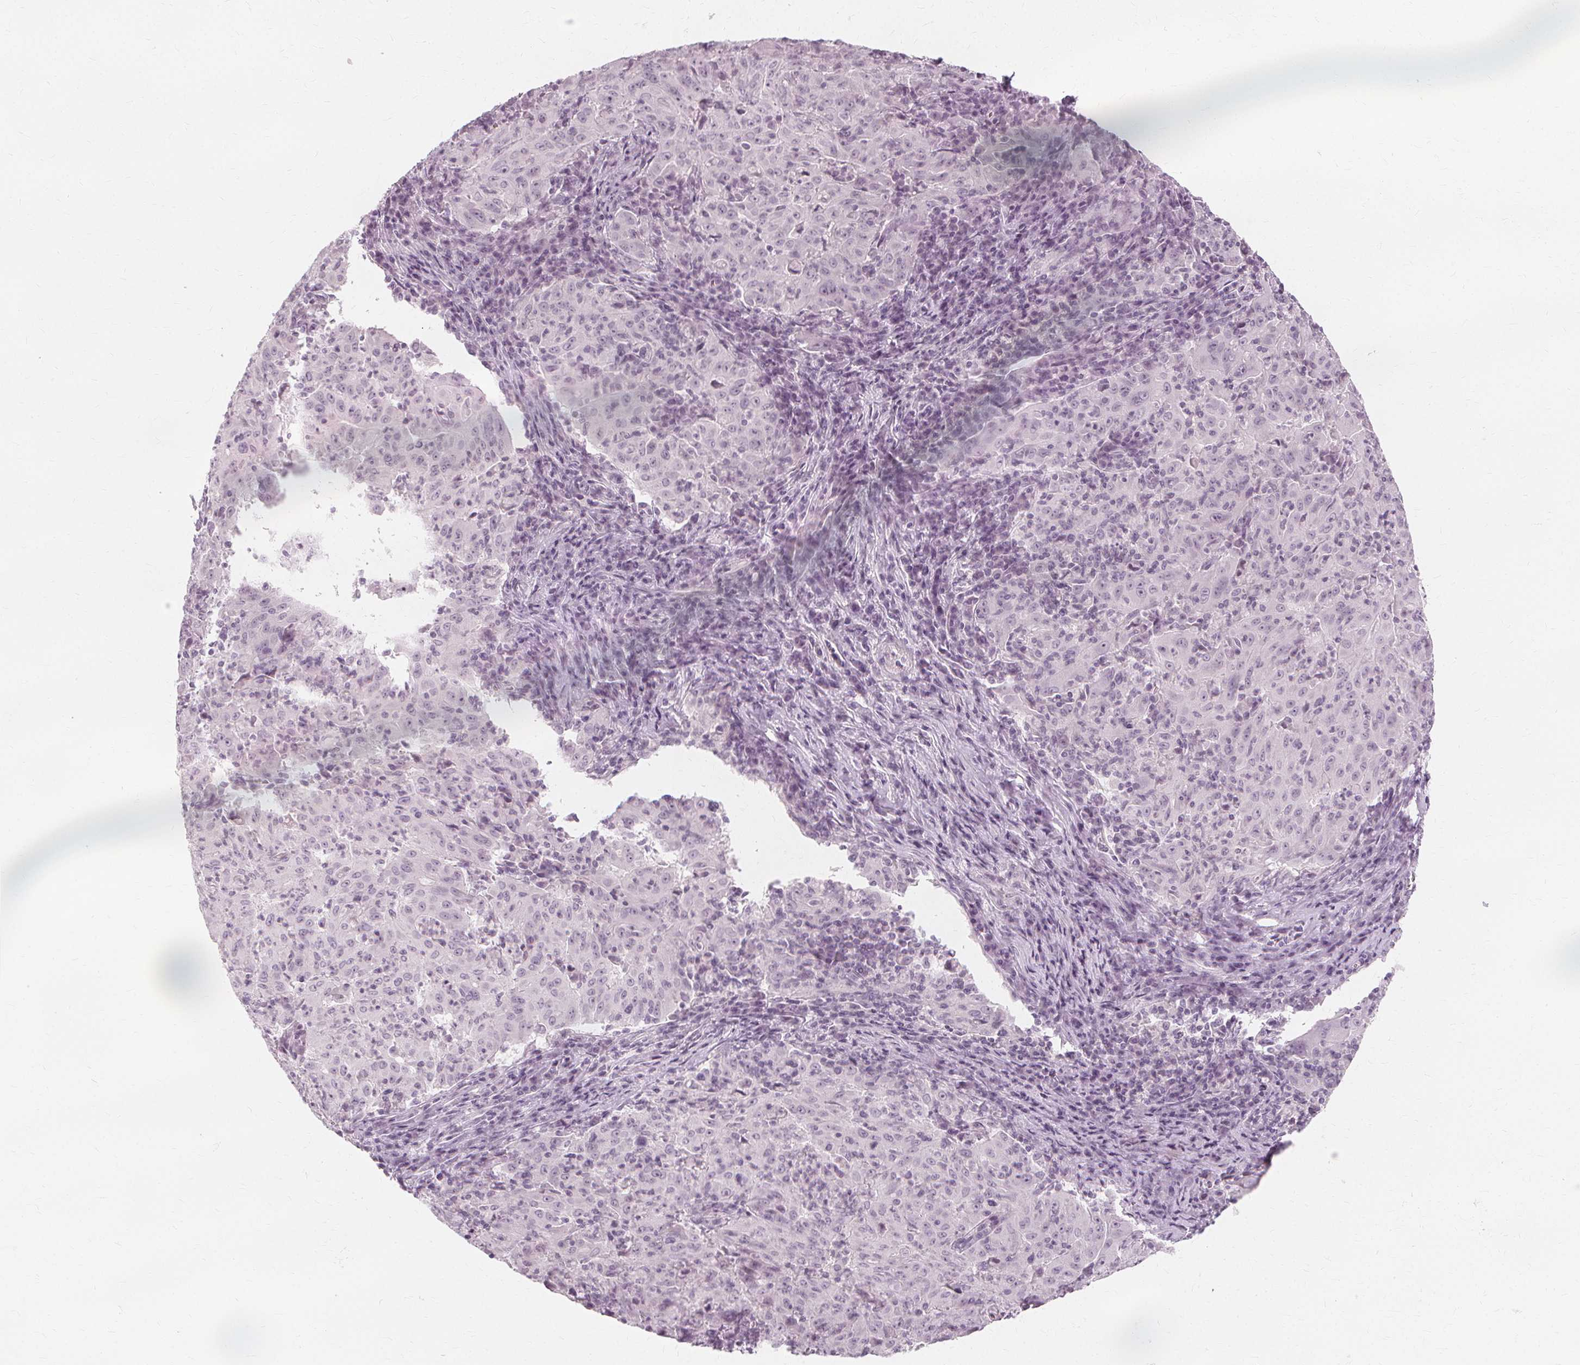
{"staining": {"intensity": "negative", "quantity": "none", "location": "none"}, "tissue": "pancreatic cancer", "cell_type": "Tumor cells", "image_type": "cancer", "snomed": [{"axis": "morphology", "description": "Adenocarcinoma, NOS"}, {"axis": "topography", "description": "Pancreas"}], "caption": "A high-resolution histopathology image shows immunohistochemistry staining of pancreatic cancer, which shows no significant expression in tumor cells. (DAB IHC, high magnification).", "gene": "NXPE1", "patient": {"sex": "male", "age": 63}}